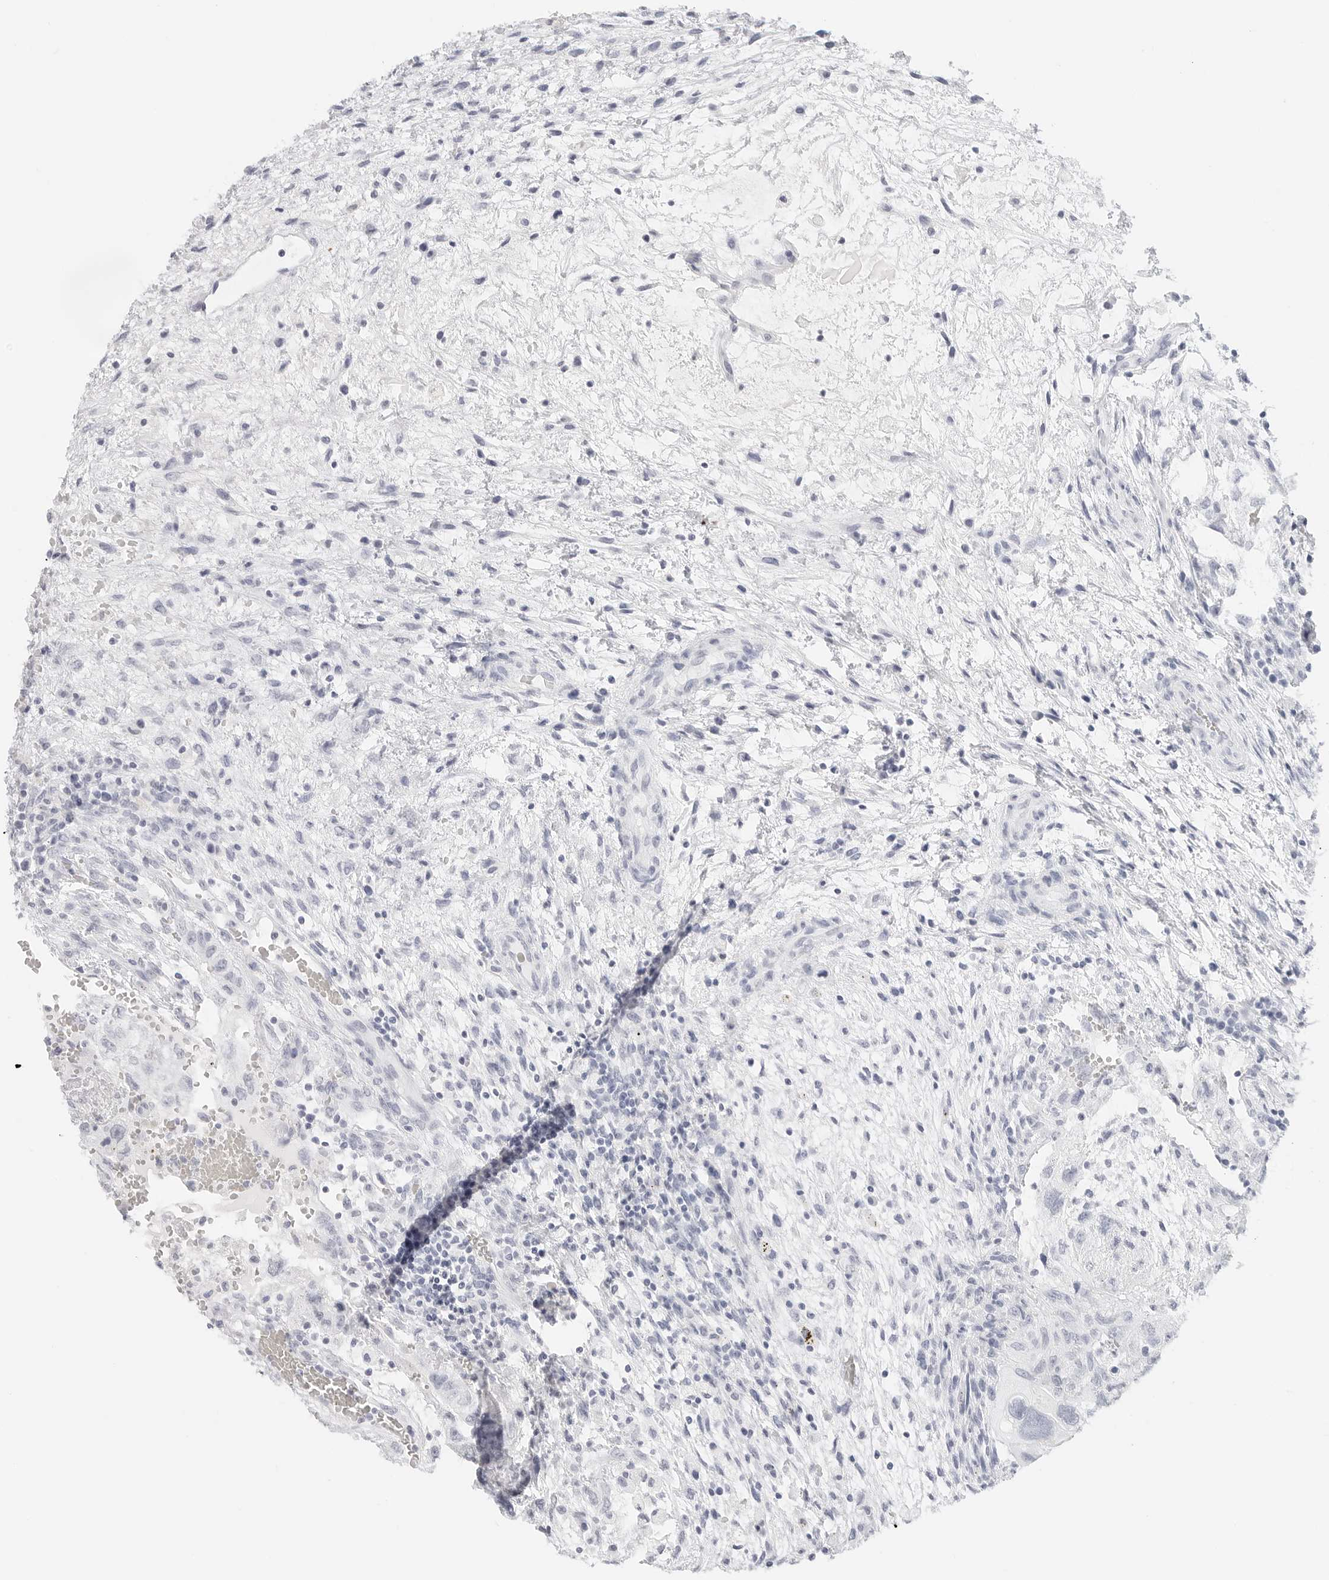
{"staining": {"intensity": "negative", "quantity": "none", "location": "none"}, "tissue": "testis cancer", "cell_type": "Tumor cells", "image_type": "cancer", "snomed": [{"axis": "morphology", "description": "Carcinoma, Embryonal, NOS"}, {"axis": "topography", "description": "Testis"}], "caption": "There is no significant positivity in tumor cells of testis cancer.", "gene": "TFF2", "patient": {"sex": "male", "age": 36}}